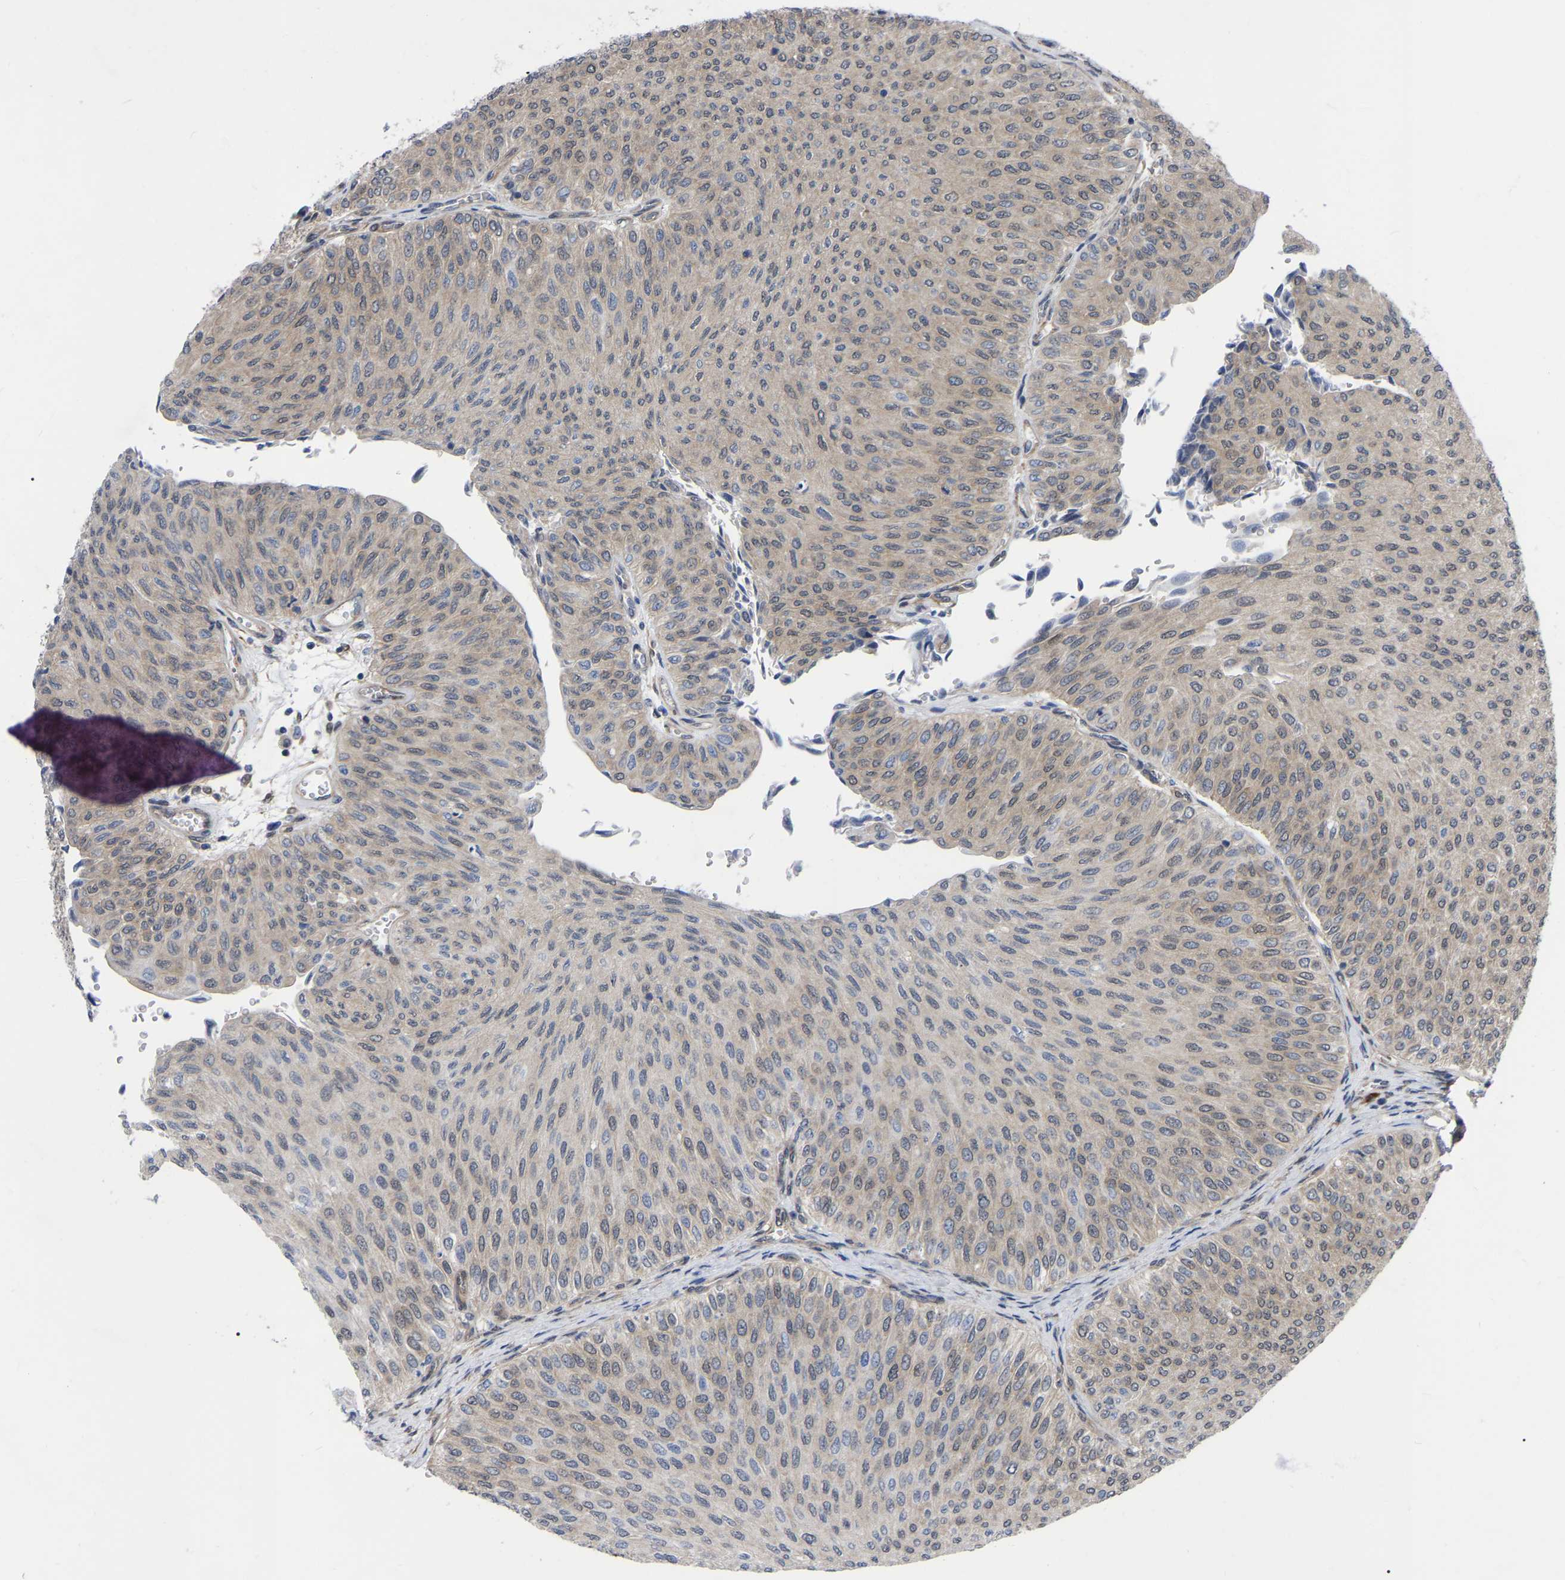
{"staining": {"intensity": "weak", "quantity": "25%-75%", "location": "cytoplasmic/membranous,nuclear"}, "tissue": "urothelial cancer", "cell_type": "Tumor cells", "image_type": "cancer", "snomed": [{"axis": "morphology", "description": "Urothelial carcinoma, Low grade"}, {"axis": "topography", "description": "Urinary bladder"}], "caption": "Protein analysis of low-grade urothelial carcinoma tissue displays weak cytoplasmic/membranous and nuclear expression in approximately 25%-75% of tumor cells.", "gene": "UBE4B", "patient": {"sex": "male", "age": 78}}